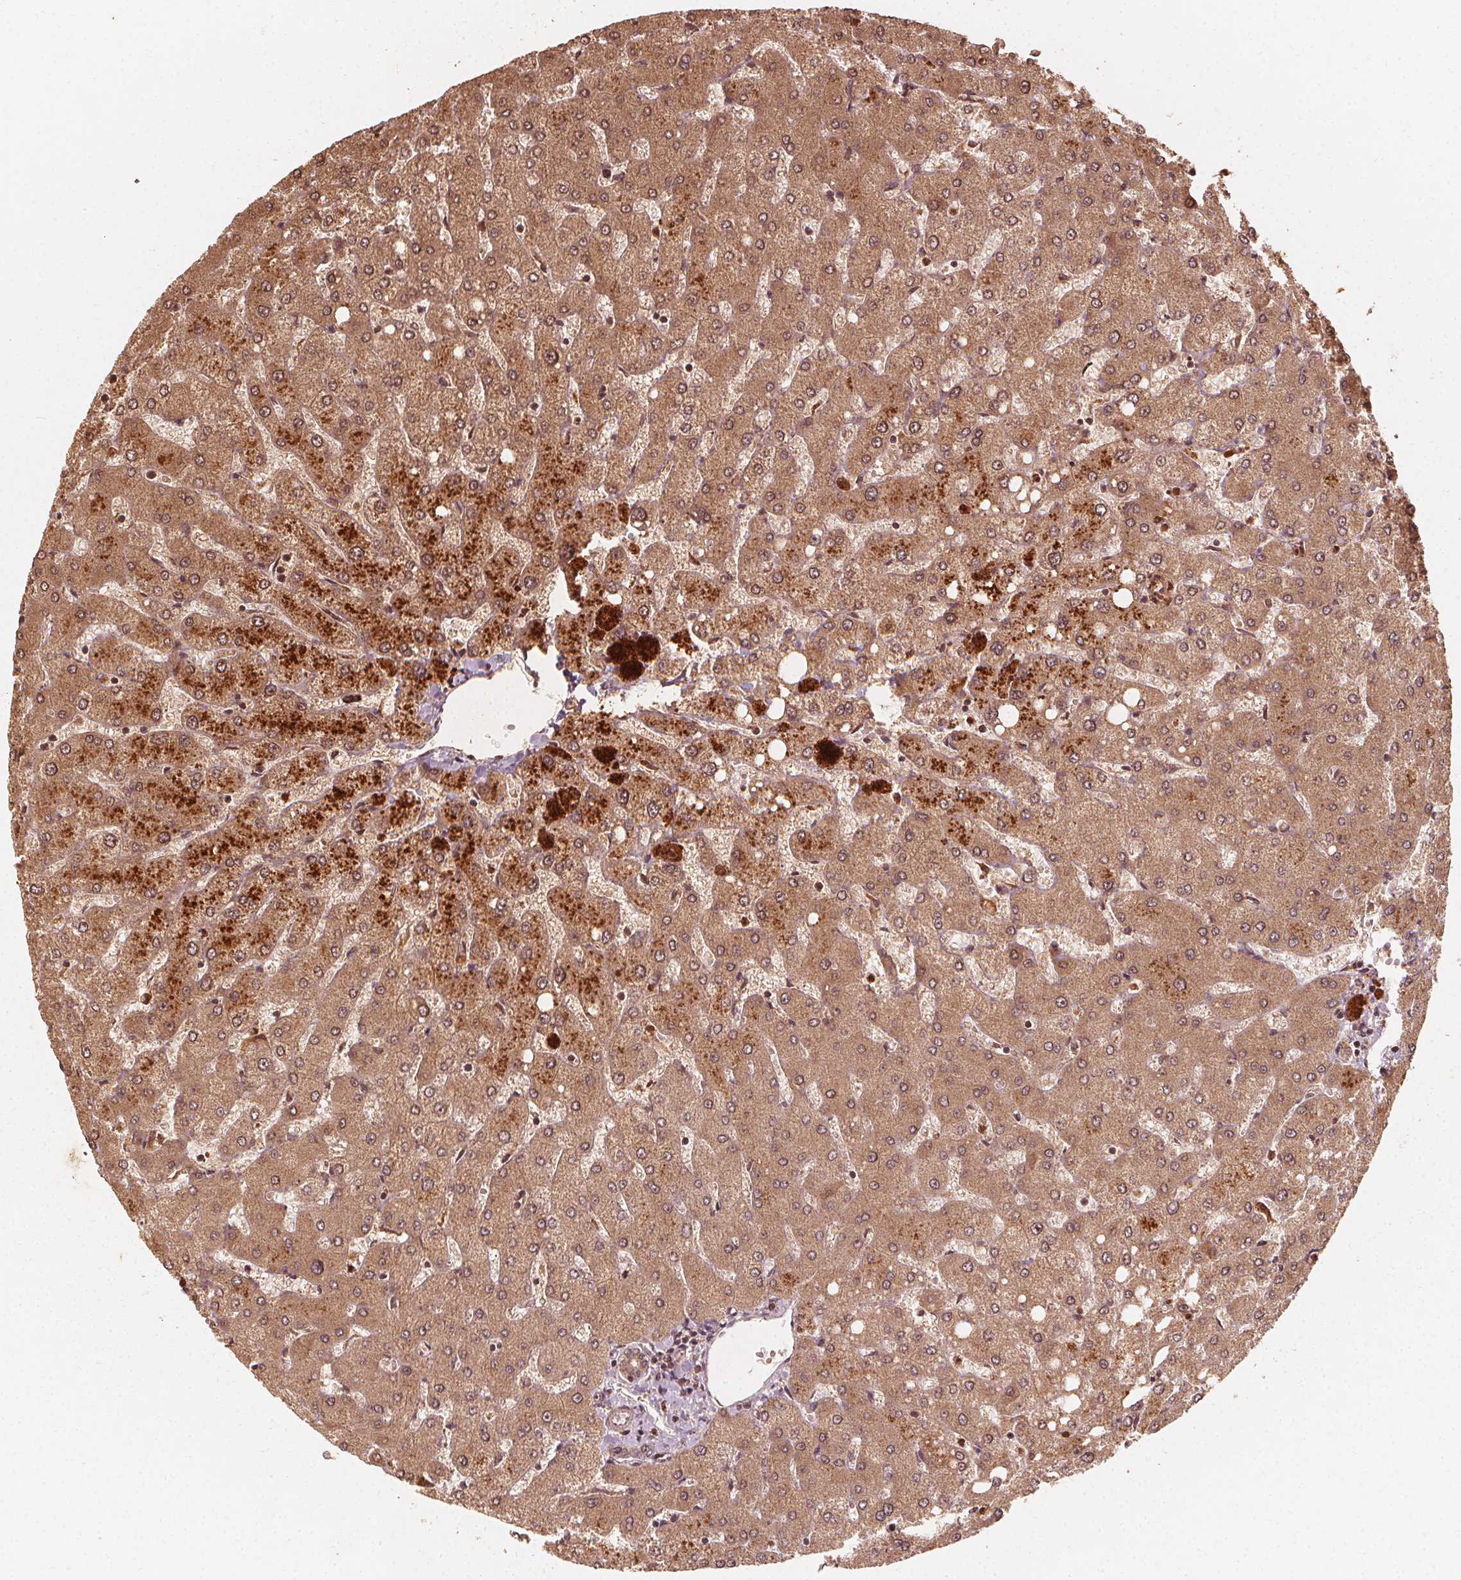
{"staining": {"intensity": "weak", "quantity": ">75%", "location": "cytoplasmic/membranous"}, "tissue": "liver", "cell_type": "Cholangiocytes", "image_type": "normal", "snomed": [{"axis": "morphology", "description": "Normal tissue, NOS"}, {"axis": "topography", "description": "Liver"}], "caption": "A brown stain labels weak cytoplasmic/membranous expression of a protein in cholangiocytes of normal human liver. (IHC, brightfield microscopy, high magnification).", "gene": "NPC1", "patient": {"sex": "female", "age": 54}}